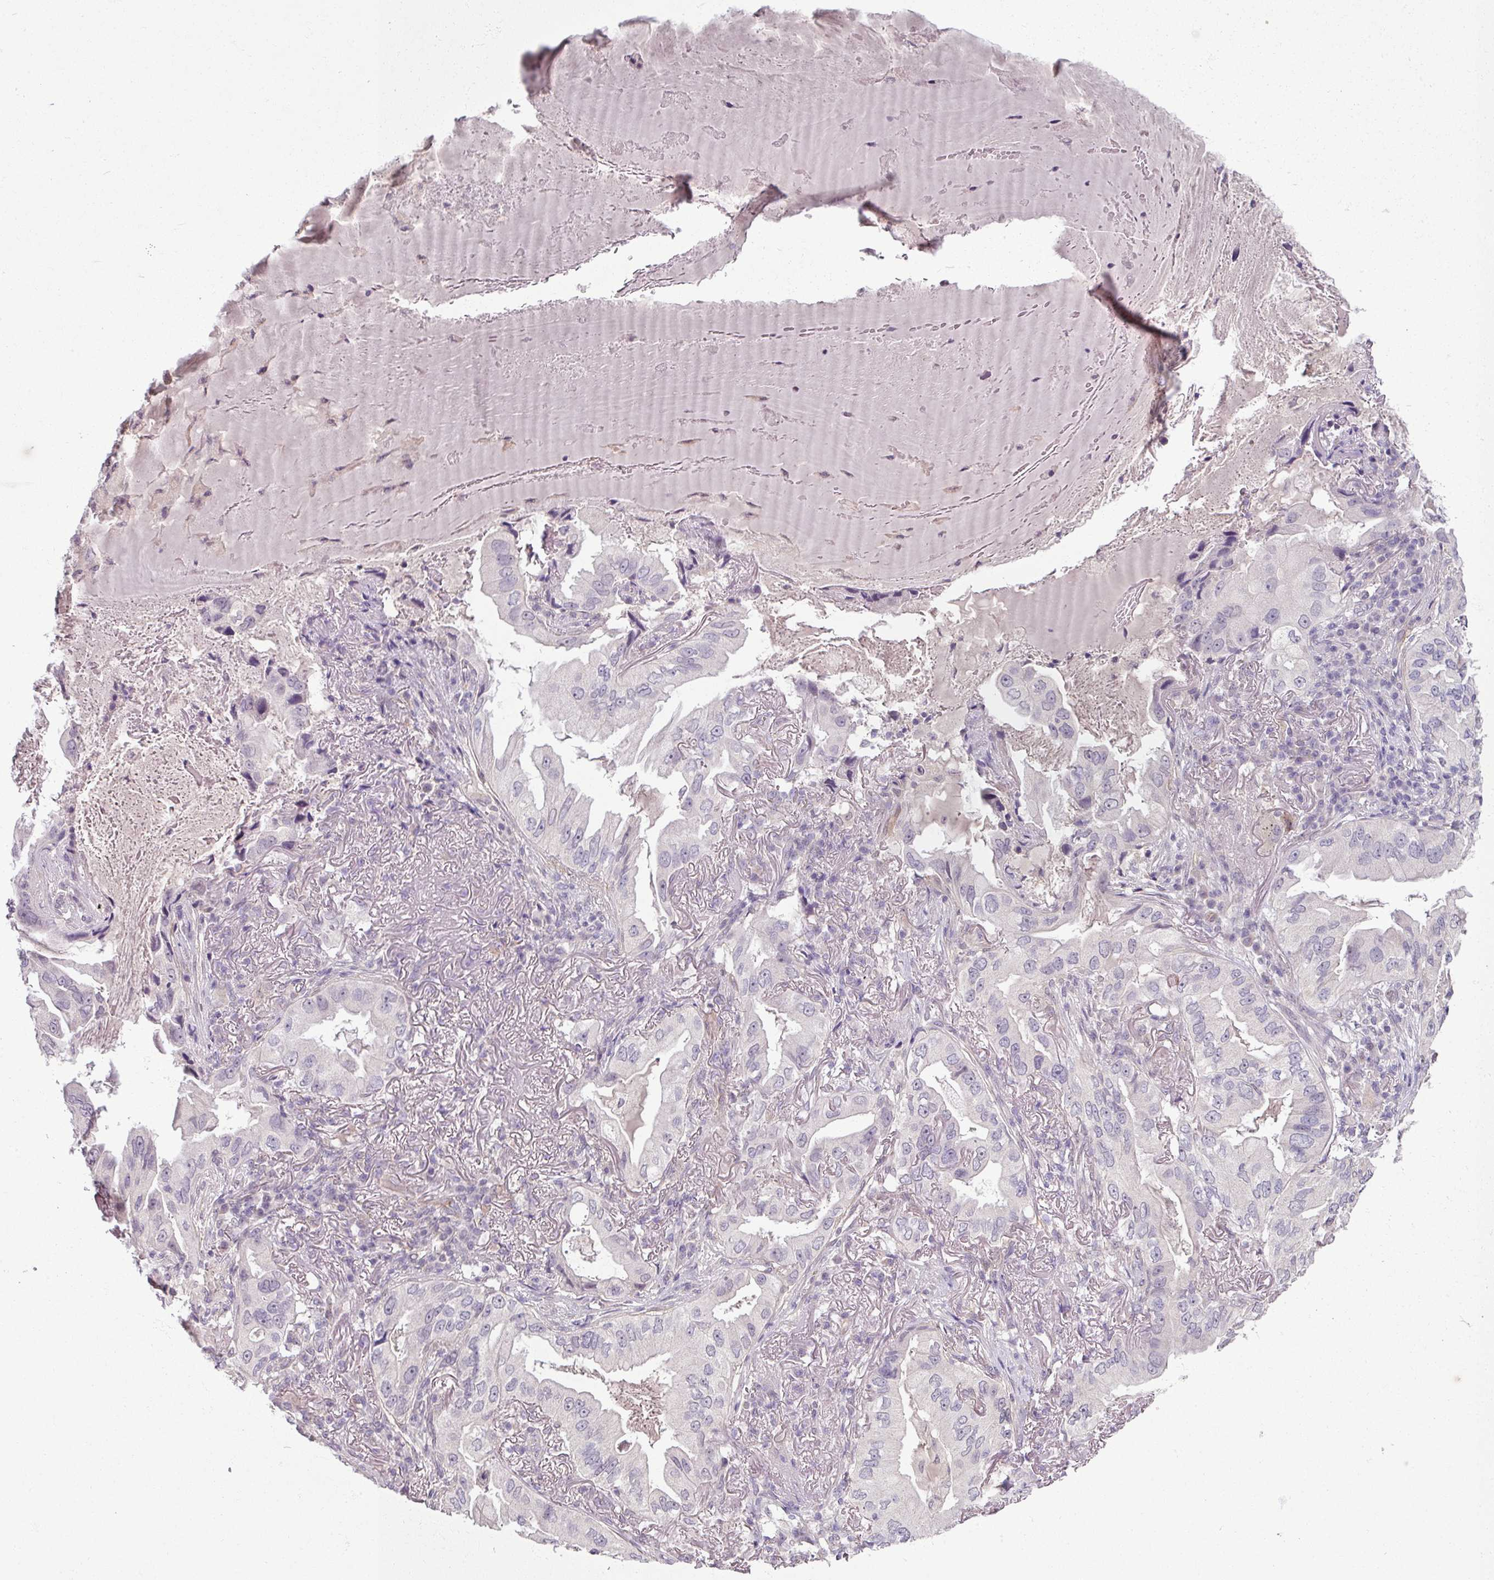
{"staining": {"intensity": "negative", "quantity": "none", "location": "none"}, "tissue": "lung cancer", "cell_type": "Tumor cells", "image_type": "cancer", "snomed": [{"axis": "morphology", "description": "Adenocarcinoma, NOS"}, {"axis": "topography", "description": "Lung"}], "caption": "Immunohistochemistry (IHC) of lung cancer (adenocarcinoma) exhibits no positivity in tumor cells.", "gene": "UVSSA", "patient": {"sex": "female", "age": 69}}